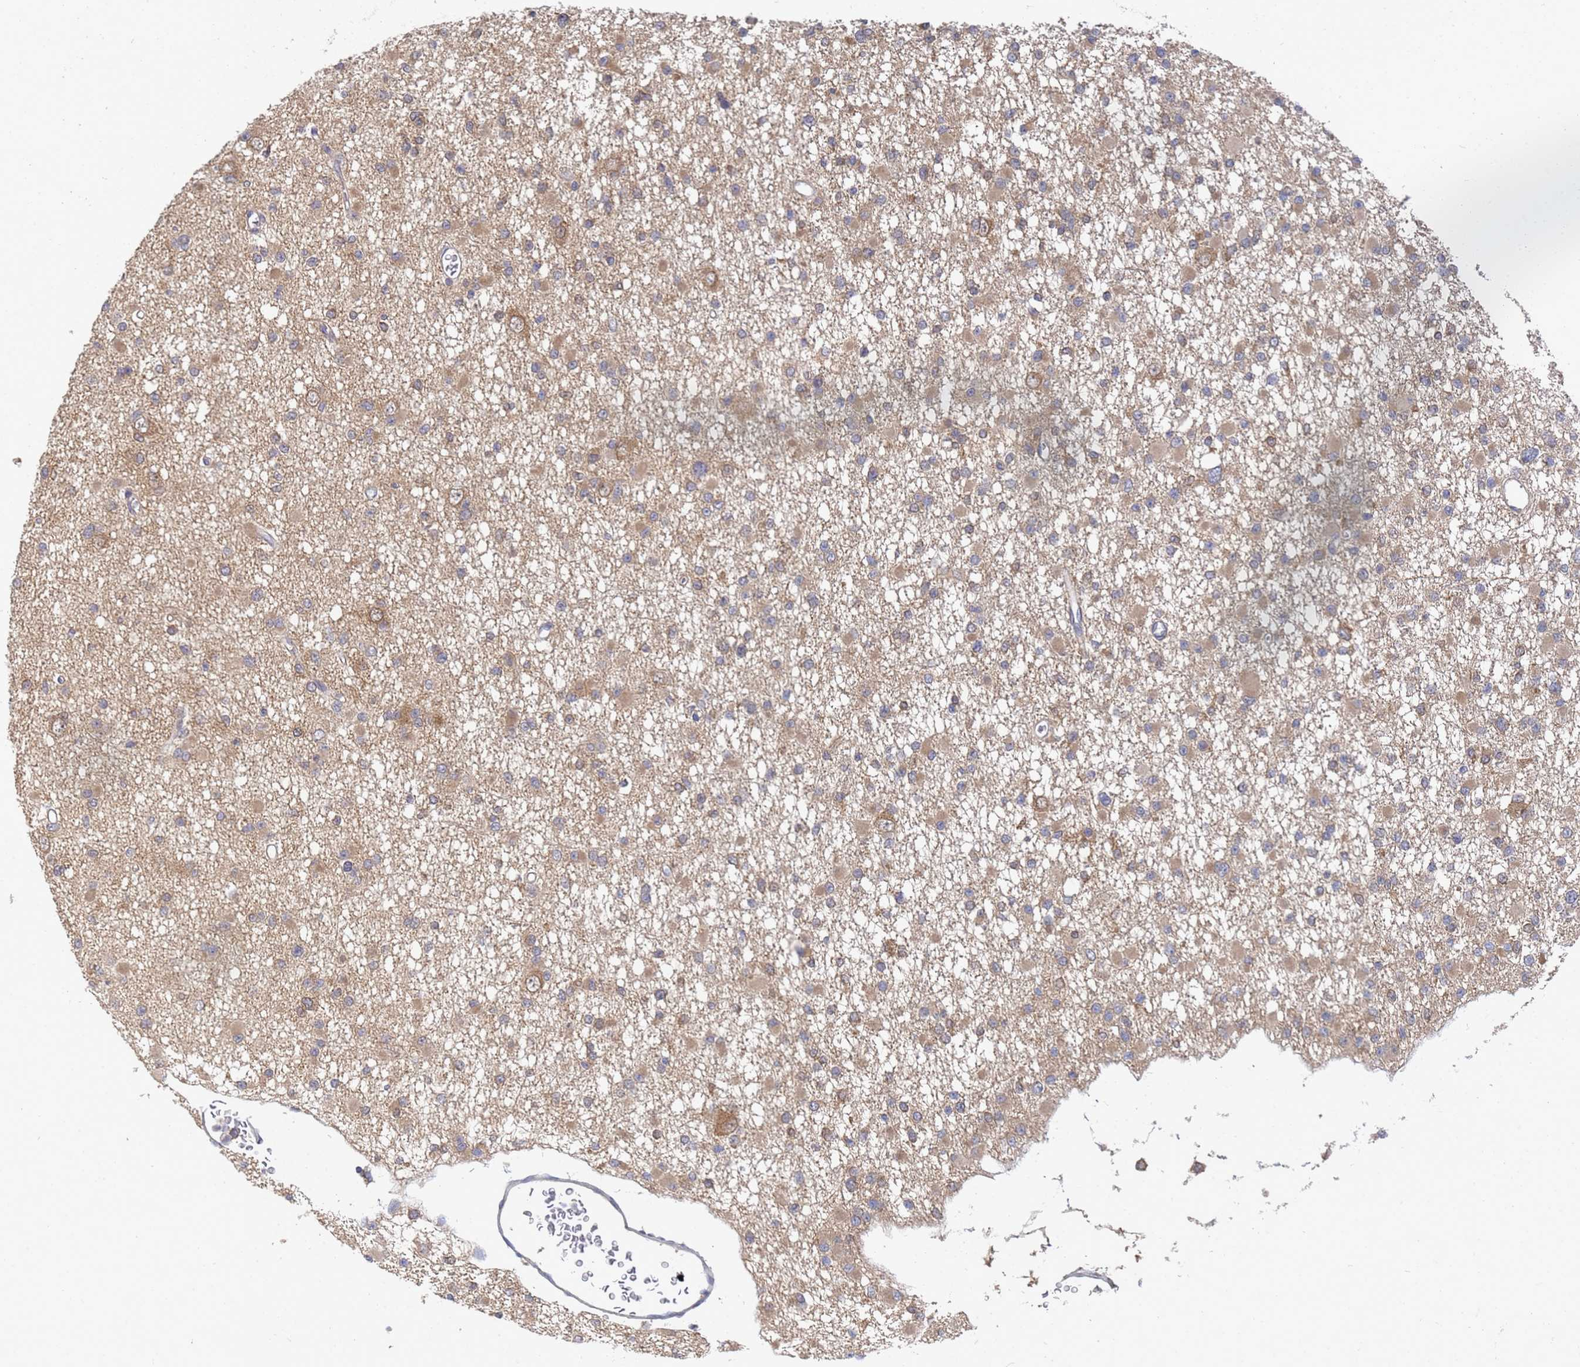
{"staining": {"intensity": "weak", "quantity": "25%-75%", "location": "cytoplasmic/membranous"}, "tissue": "glioma", "cell_type": "Tumor cells", "image_type": "cancer", "snomed": [{"axis": "morphology", "description": "Glioma, malignant, Low grade"}, {"axis": "topography", "description": "Brain"}], "caption": "Protein staining of low-grade glioma (malignant) tissue demonstrates weak cytoplasmic/membranous staining in about 25%-75% of tumor cells.", "gene": "ALS2CL", "patient": {"sex": "female", "age": 22}}